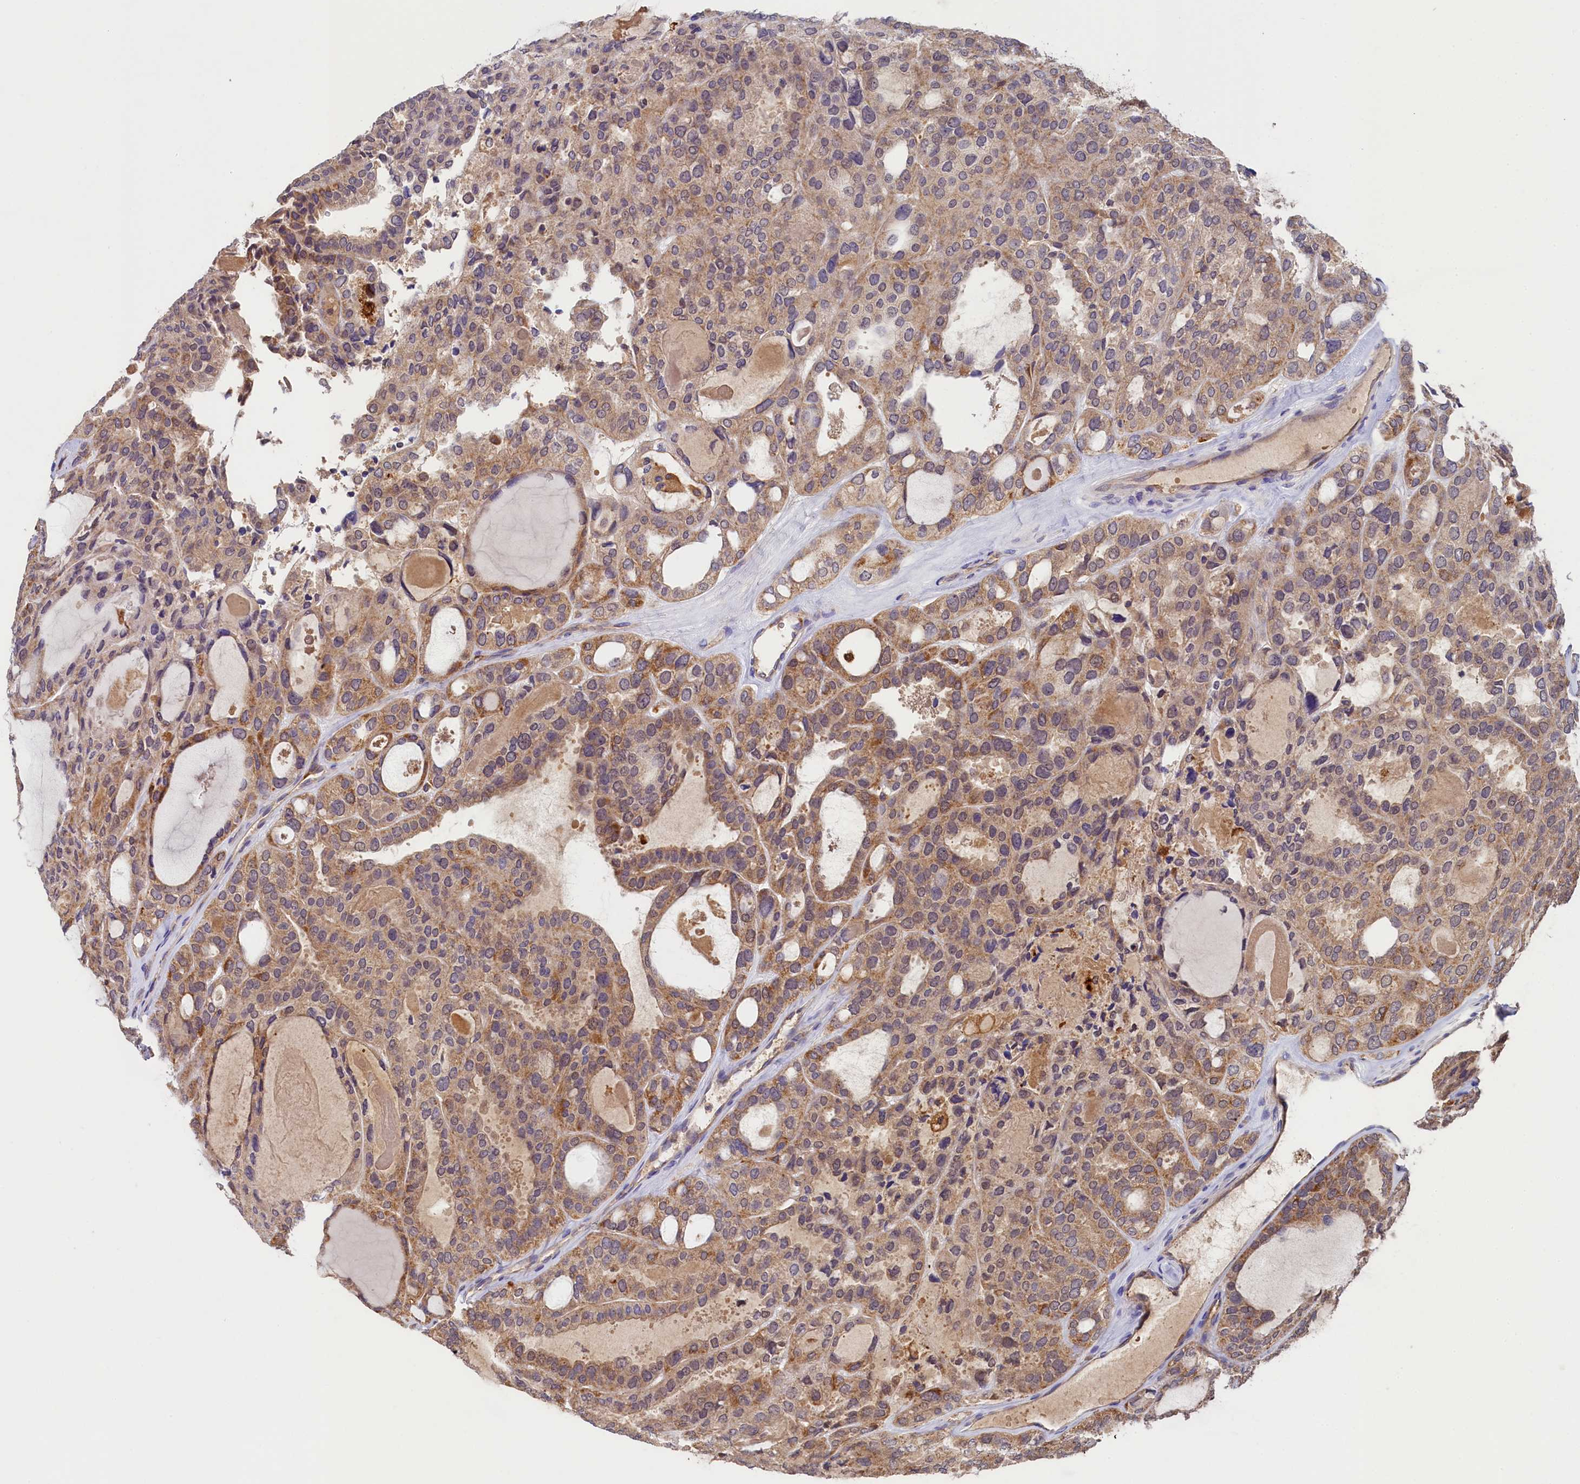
{"staining": {"intensity": "moderate", "quantity": ">75%", "location": "cytoplasmic/membranous"}, "tissue": "thyroid cancer", "cell_type": "Tumor cells", "image_type": "cancer", "snomed": [{"axis": "morphology", "description": "Follicular adenoma carcinoma, NOS"}, {"axis": "topography", "description": "Thyroid gland"}], "caption": "Protein positivity by immunohistochemistry (IHC) displays moderate cytoplasmic/membranous staining in approximately >75% of tumor cells in thyroid cancer.", "gene": "SEC31B", "patient": {"sex": "male", "age": 75}}